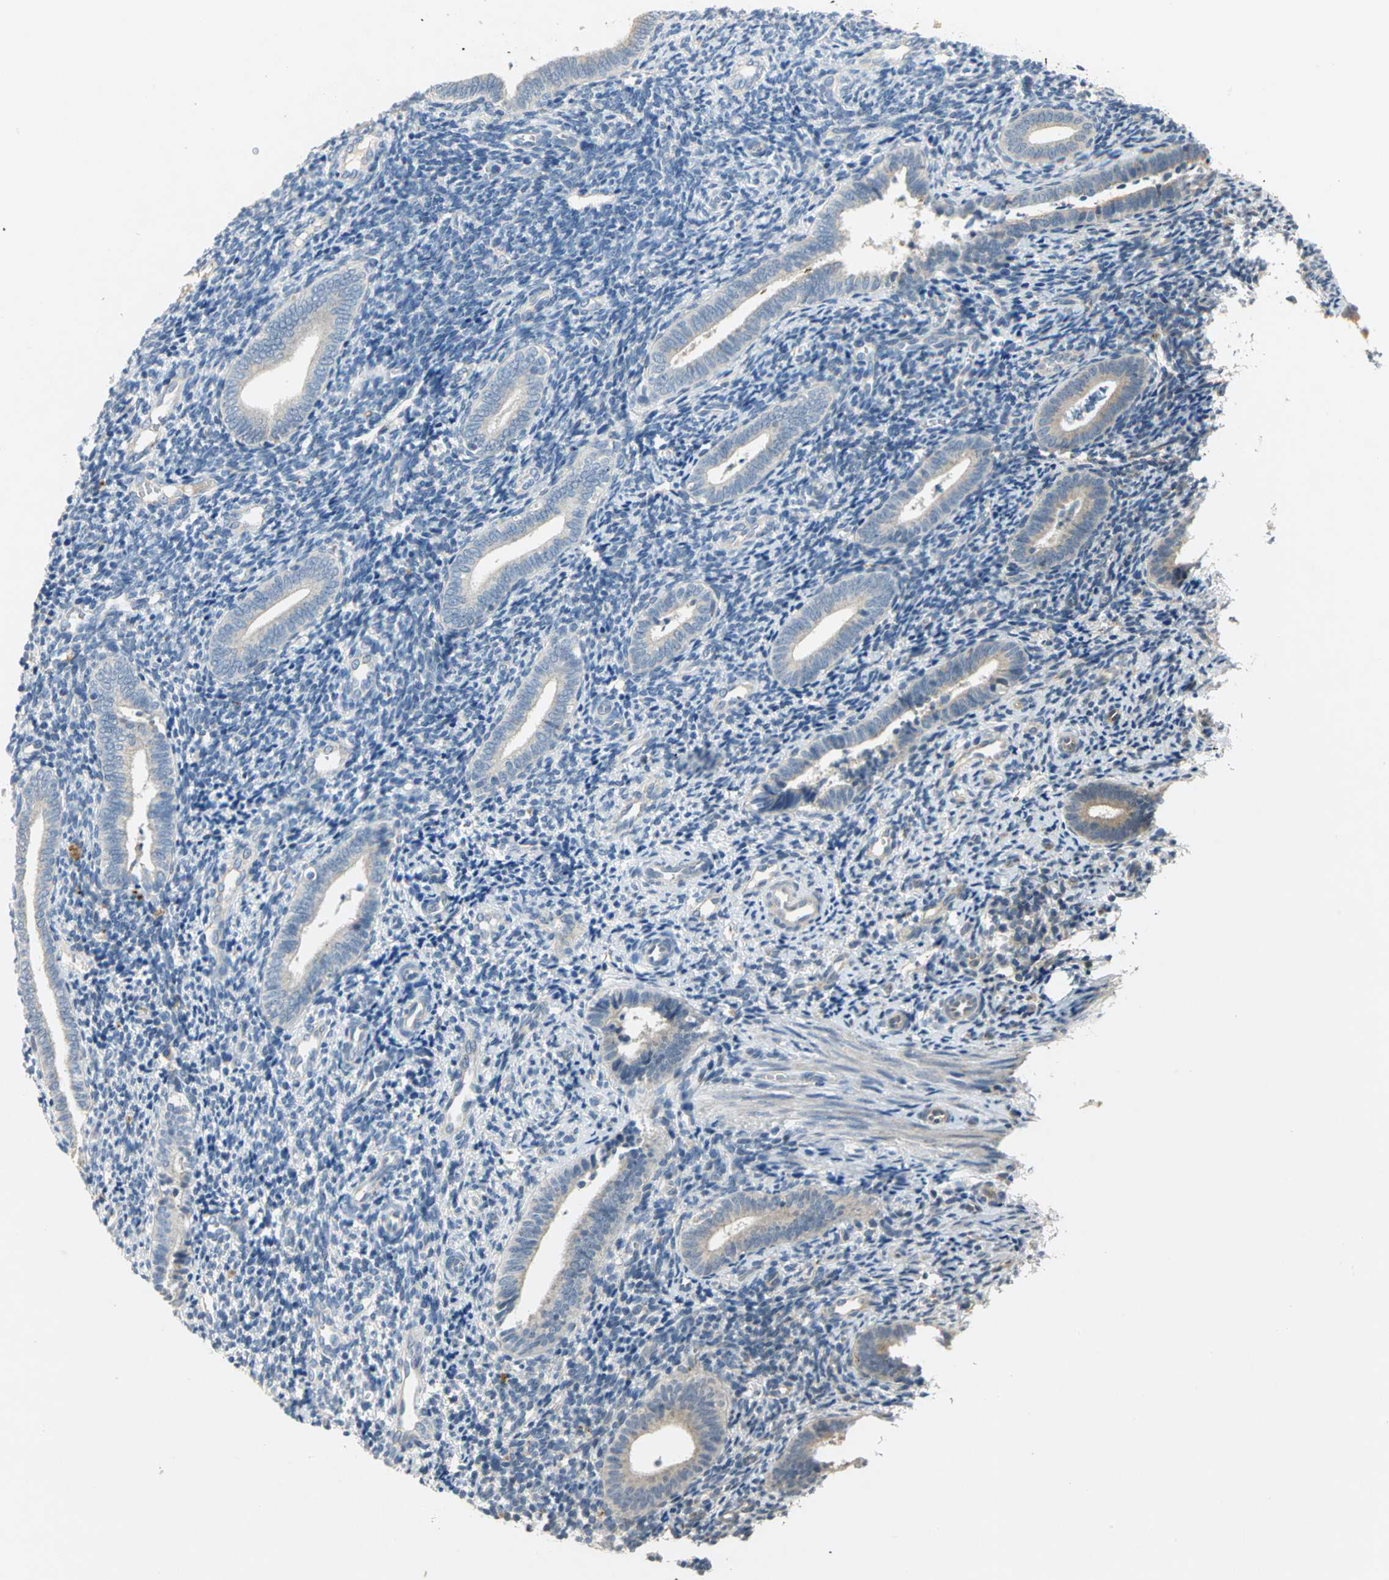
{"staining": {"intensity": "negative", "quantity": "none", "location": "none"}, "tissue": "endometrium", "cell_type": "Cells in endometrial stroma", "image_type": "normal", "snomed": [{"axis": "morphology", "description": "Normal tissue, NOS"}, {"axis": "topography", "description": "Uterus"}, {"axis": "topography", "description": "Endometrium"}], "caption": "Histopathology image shows no significant protein expression in cells in endometrial stroma of benign endometrium.", "gene": "IL17RB", "patient": {"sex": "female", "age": 33}}